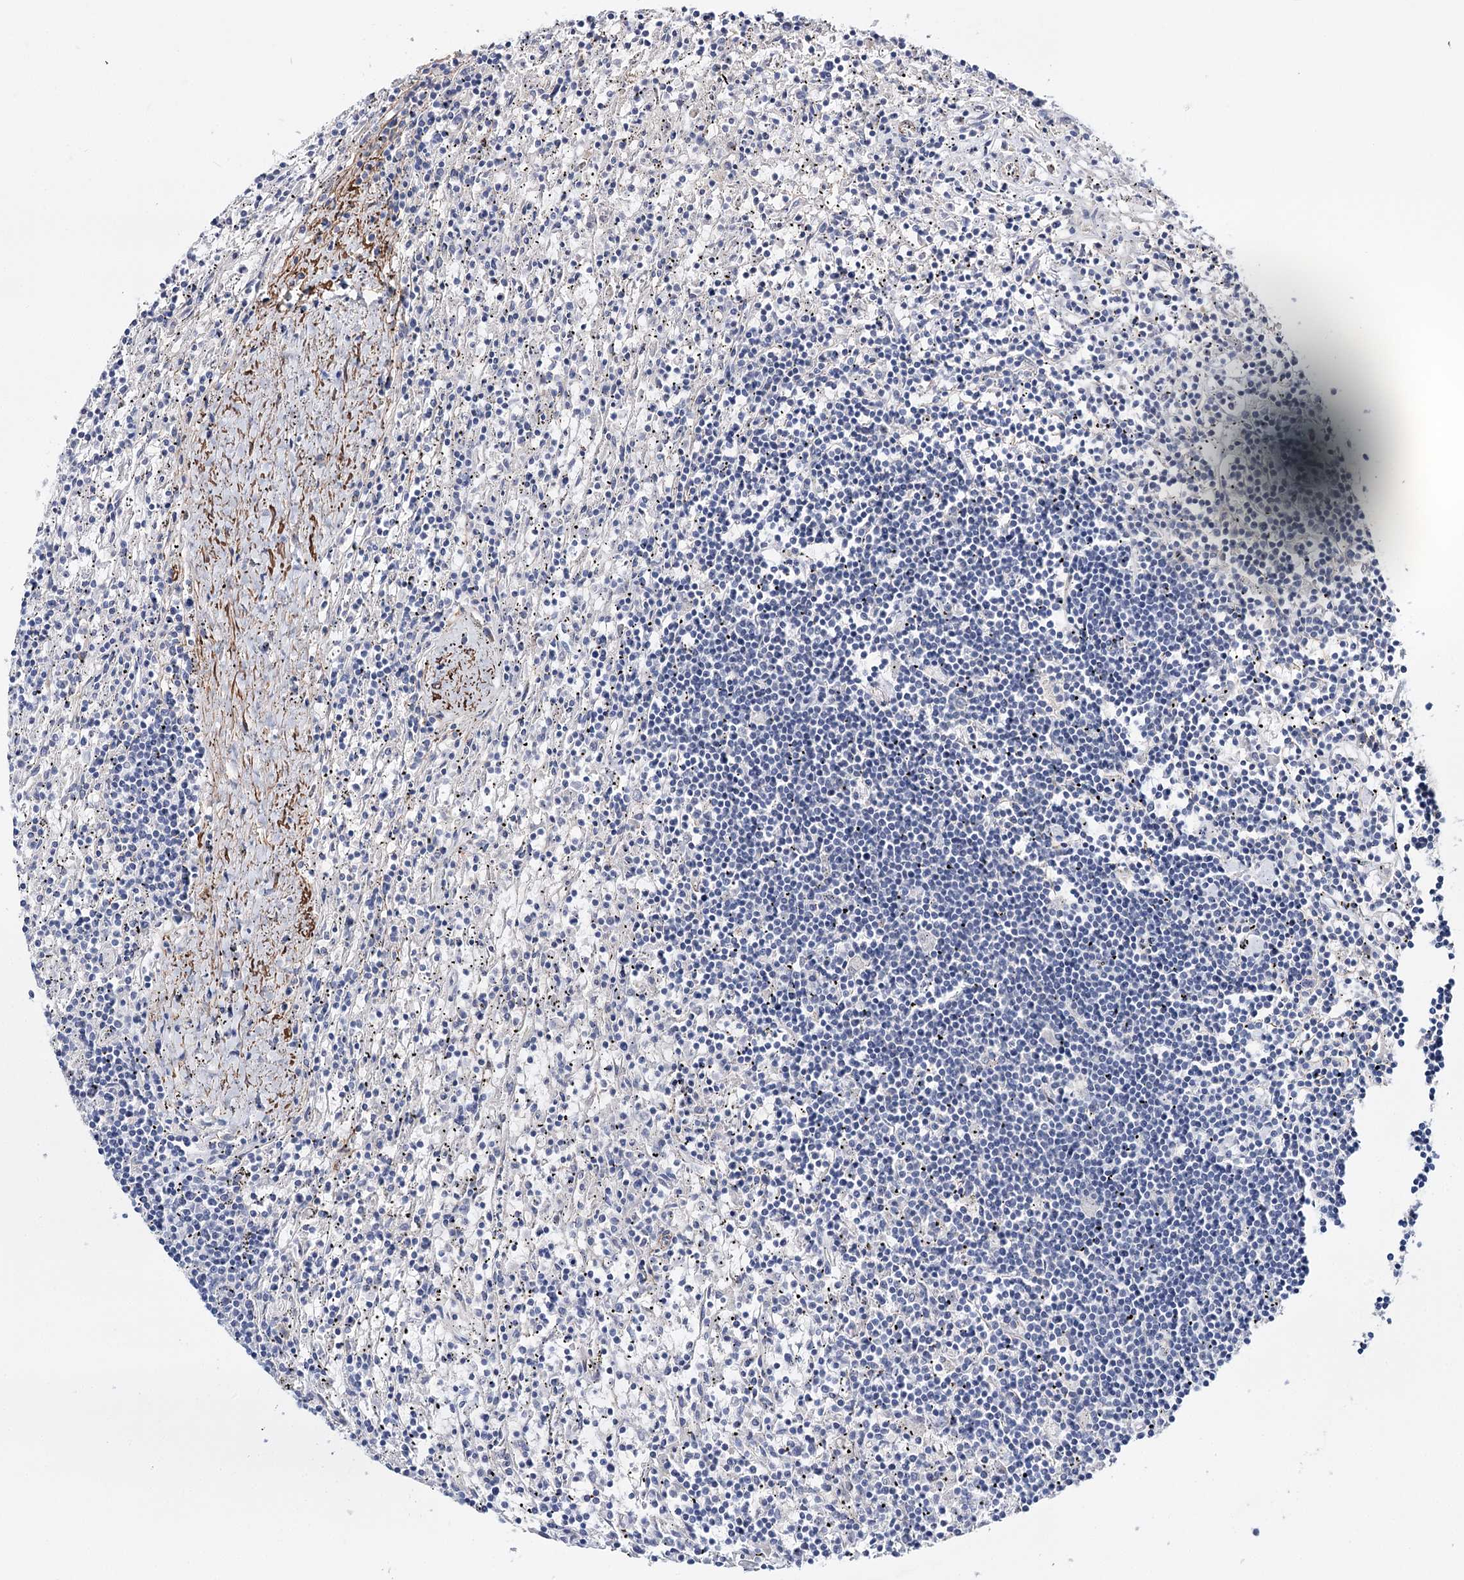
{"staining": {"intensity": "negative", "quantity": "none", "location": "none"}, "tissue": "lymphoma", "cell_type": "Tumor cells", "image_type": "cancer", "snomed": [{"axis": "morphology", "description": "Malignant lymphoma, non-Hodgkin's type, Low grade"}, {"axis": "topography", "description": "Spleen"}], "caption": "An immunohistochemistry (IHC) histopathology image of lymphoma is shown. There is no staining in tumor cells of lymphoma.", "gene": "CFAP46", "patient": {"sex": "male", "age": 76}}